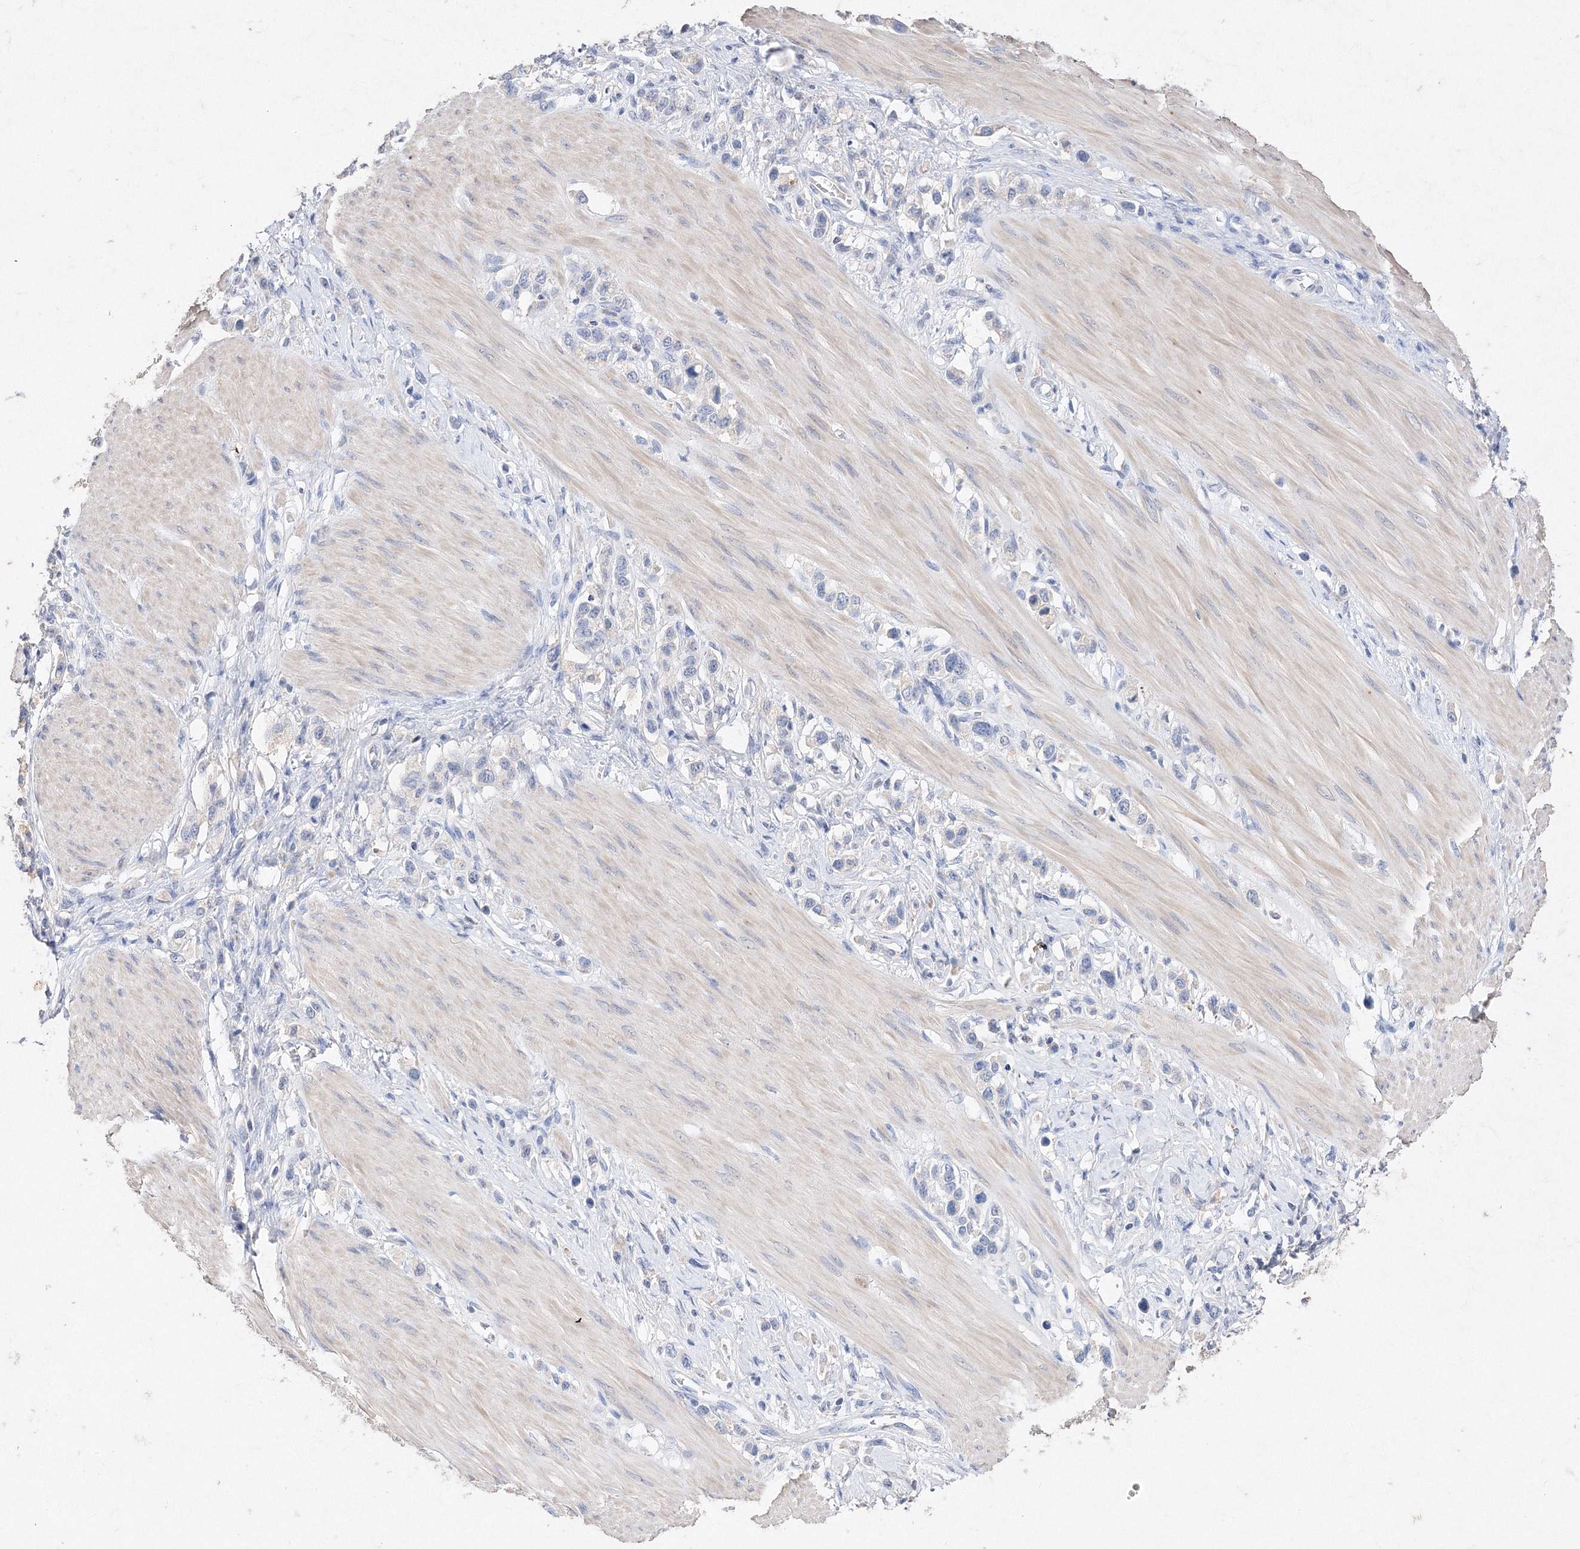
{"staining": {"intensity": "negative", "quantity": "none", "location": "none"}, "tissue": "stomach cancer", "cell_type": "Tumor cells", "image_type": "cancer", "snomed": [{"axis": "morphology", "description": "Adenocarcinoma, NOS"}, {"axis": "topography", "description": "Stomach"}], "caption": "Human stomach adenocarcinoma stained for a protein using IHC demonstrates no positivity in tumor cells.", "gene": "GLS", "patient": {"sex": "female", "age": 65}}